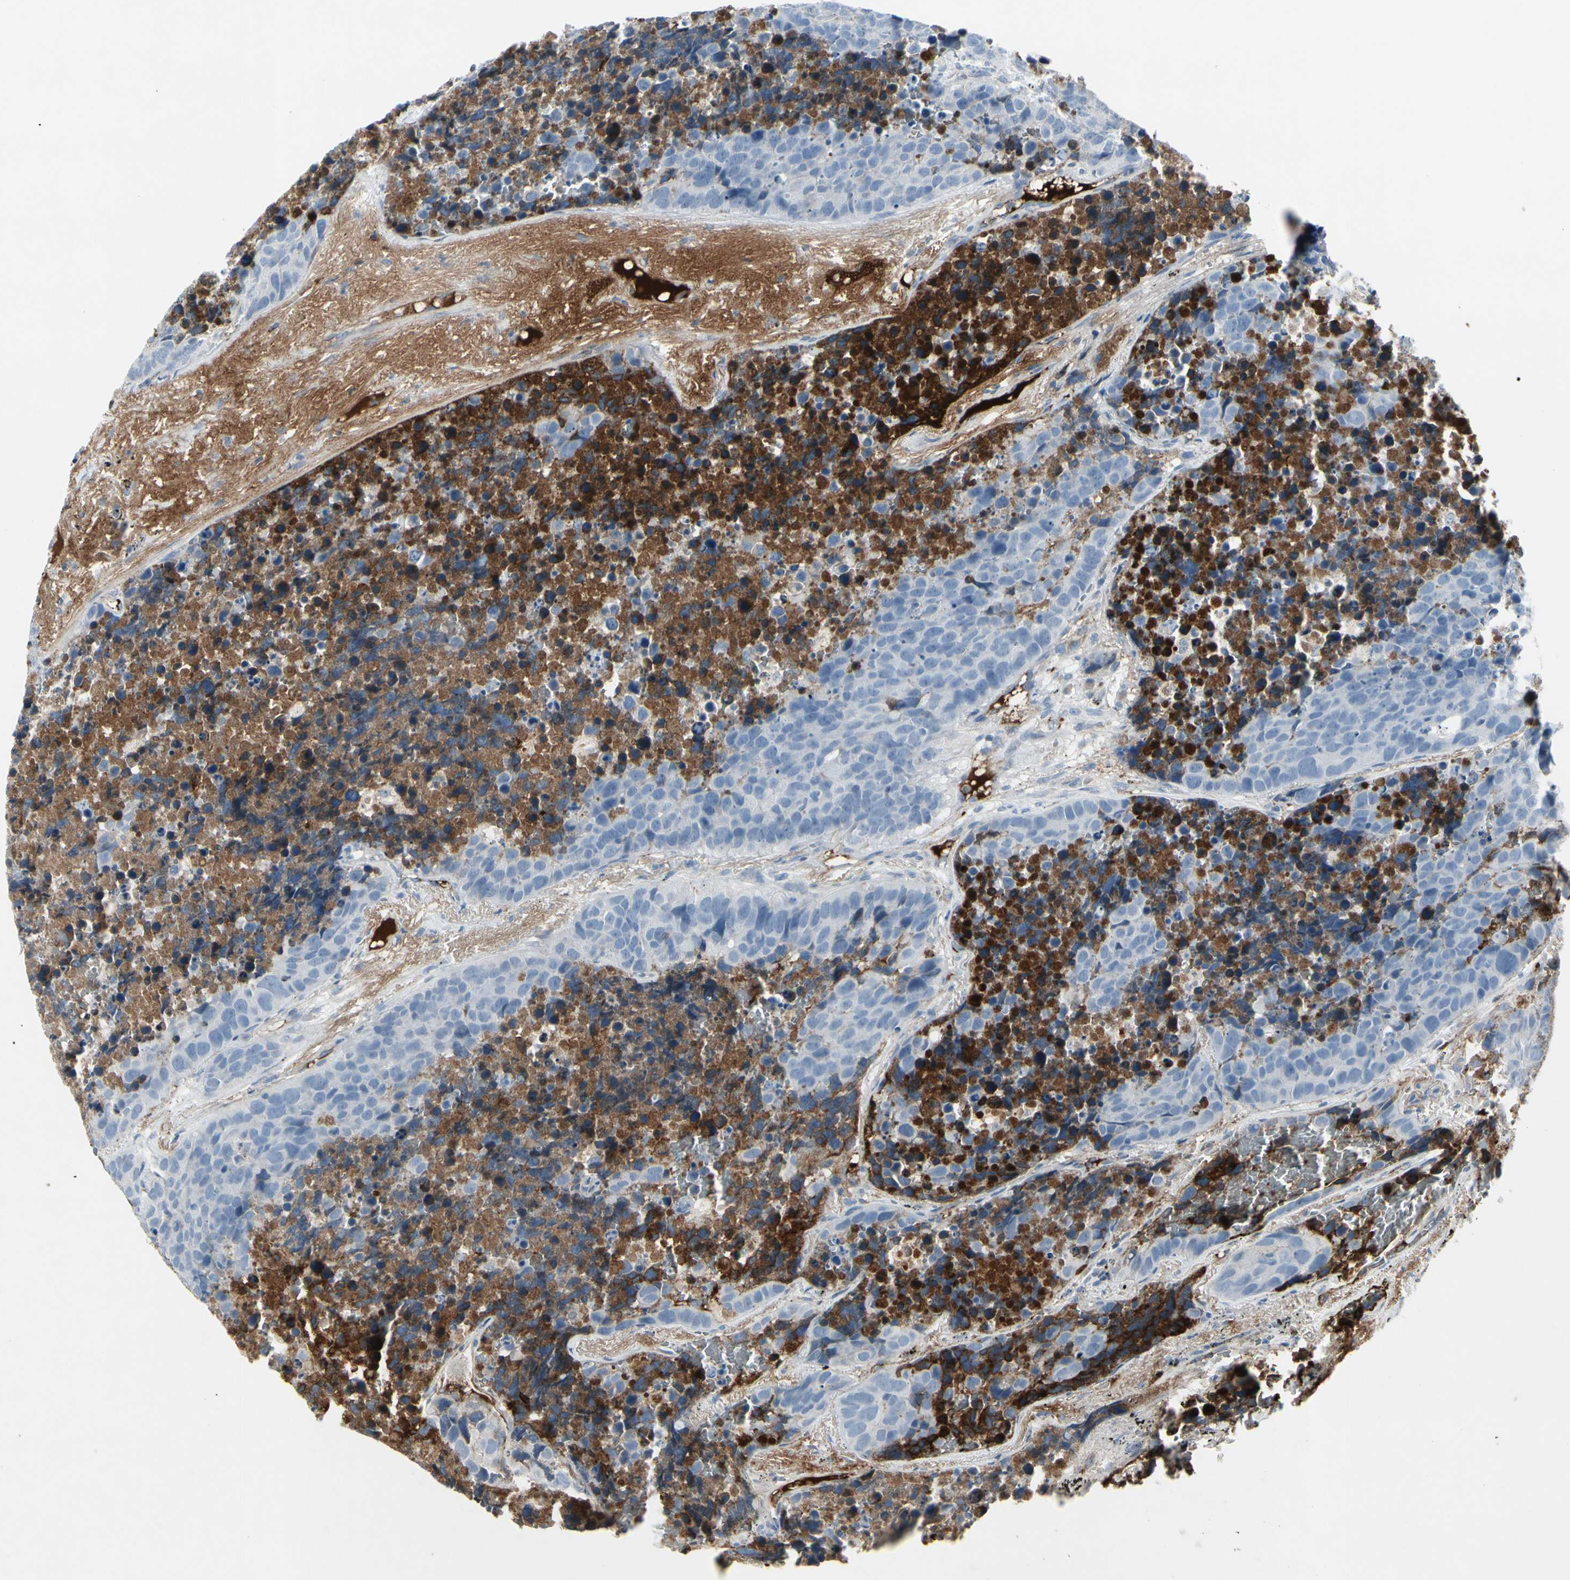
{"staining": {"intensity": "negative", "quantity": "none", "location": "none"}, "tissue": "carcinoid", "cell_type": "Tumor cells", "image_type": "cancer", "snomed": [{"axis": "morphology", "description": "Carcinoid, malignant, NOS"}, {"axis": "topography", "description": "Lung"}], "caption": "There is no significant expression in tumor cells of carcinoid.", "gene": "IGHM", "patient": {"sex": "male", "age": 60}}